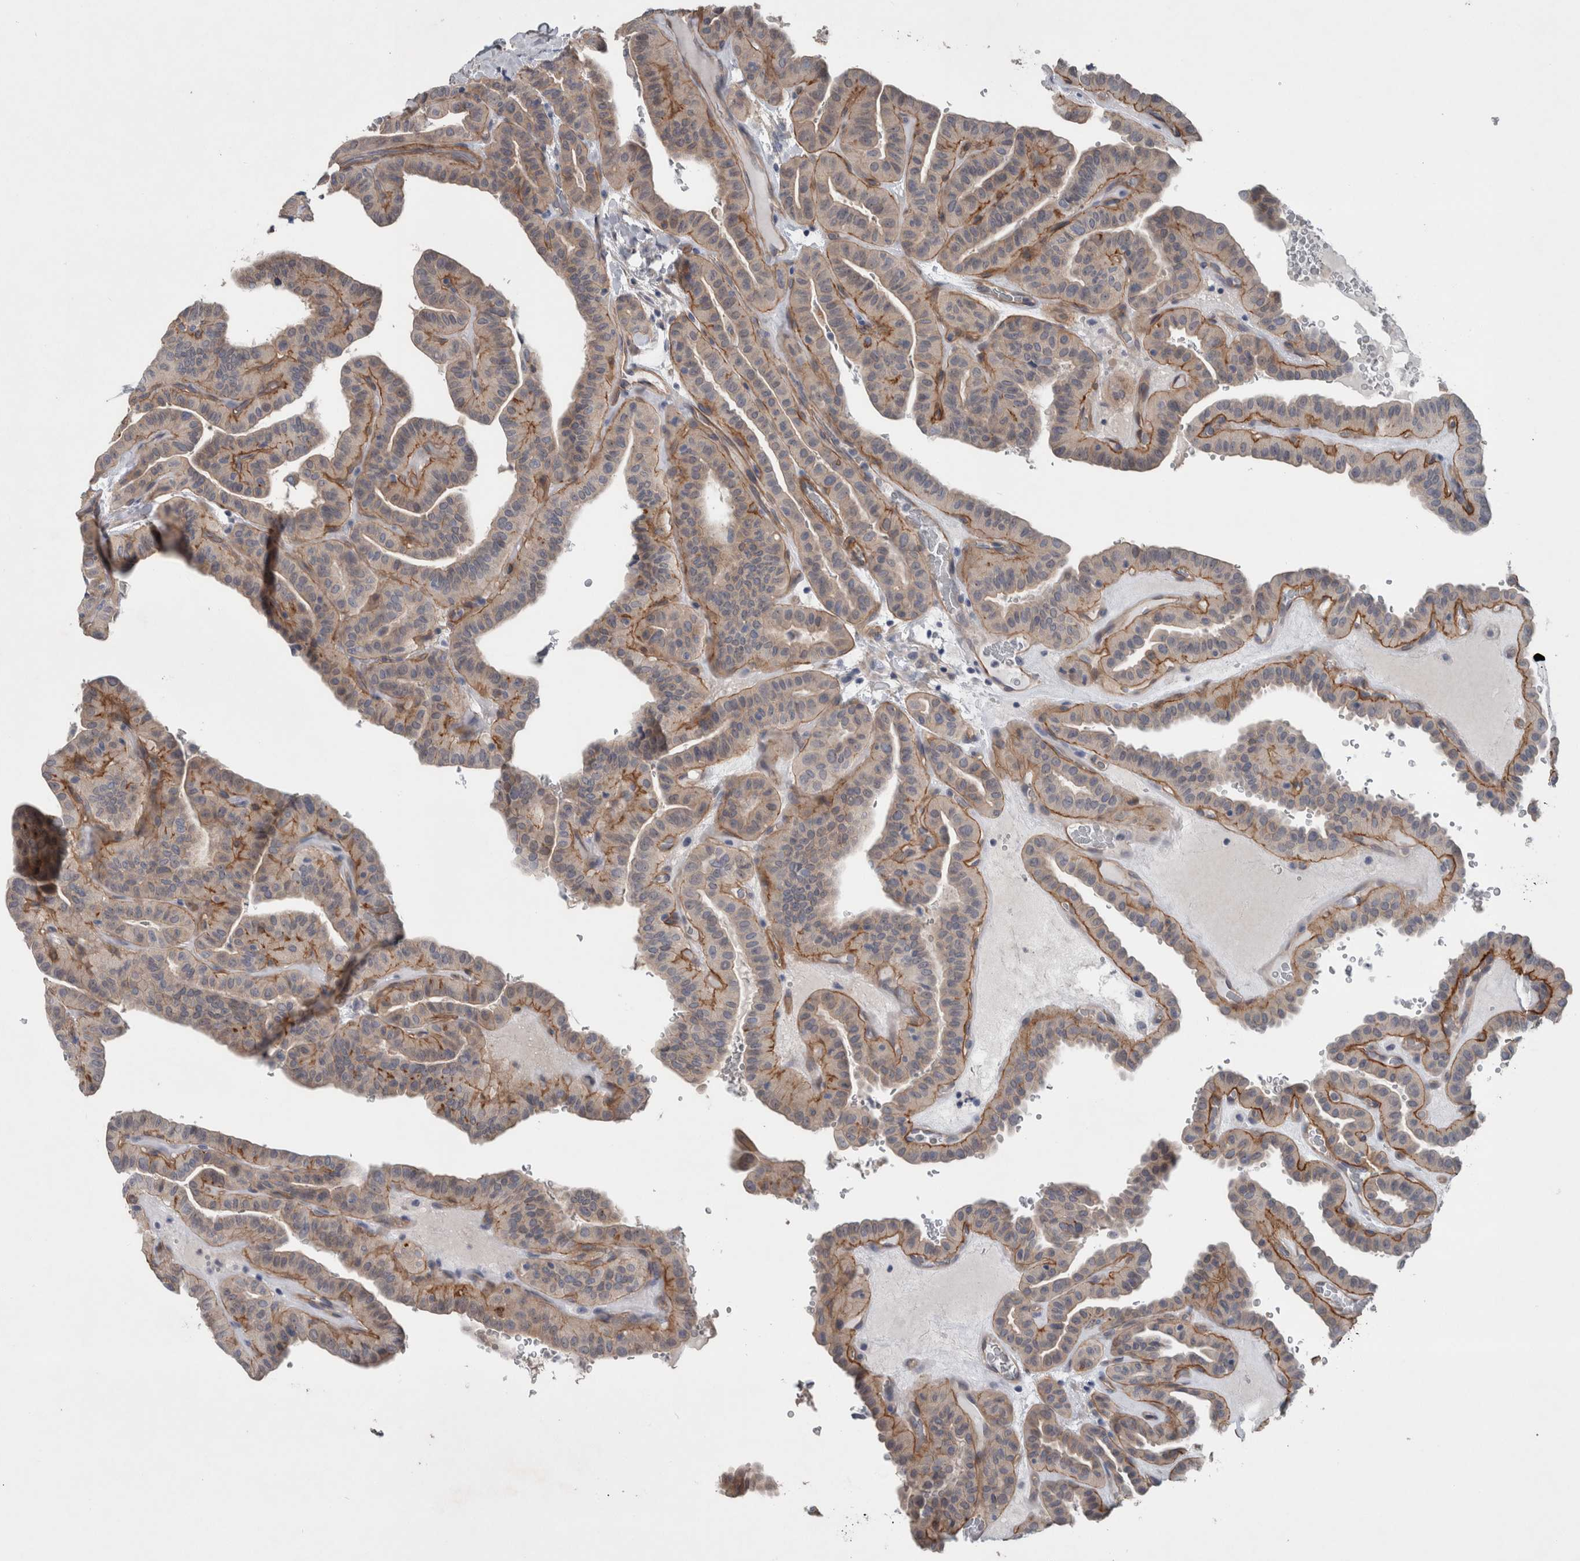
{"staining": {"intensity": "moderate", "quantity": "25%-75%", "location": "cytoplasmic/membranous"}, "tissue": "thyroid cancer", "cell_type": "Tumor cells", "image_type": "cancer", "snomed": [{"axis": "morphology", "description": "Papillary adenocarcinoma, NOS"}, {"axis": "topography", "description": "Thyroid gland"}], "caption": "Thyroid cancer (papillary adenocarcinoma) stained with DAB (3,3'-diaminobenzidine) IHC reveals medium levels of moderate cytoplasmic/membranous expression in about 25%-75% of tumor cells. (brown staining indicates protein expression, while blue staining denotes nuclei).", "gene": "BCAM", "patient": {"sex": "male", "age": 77}}